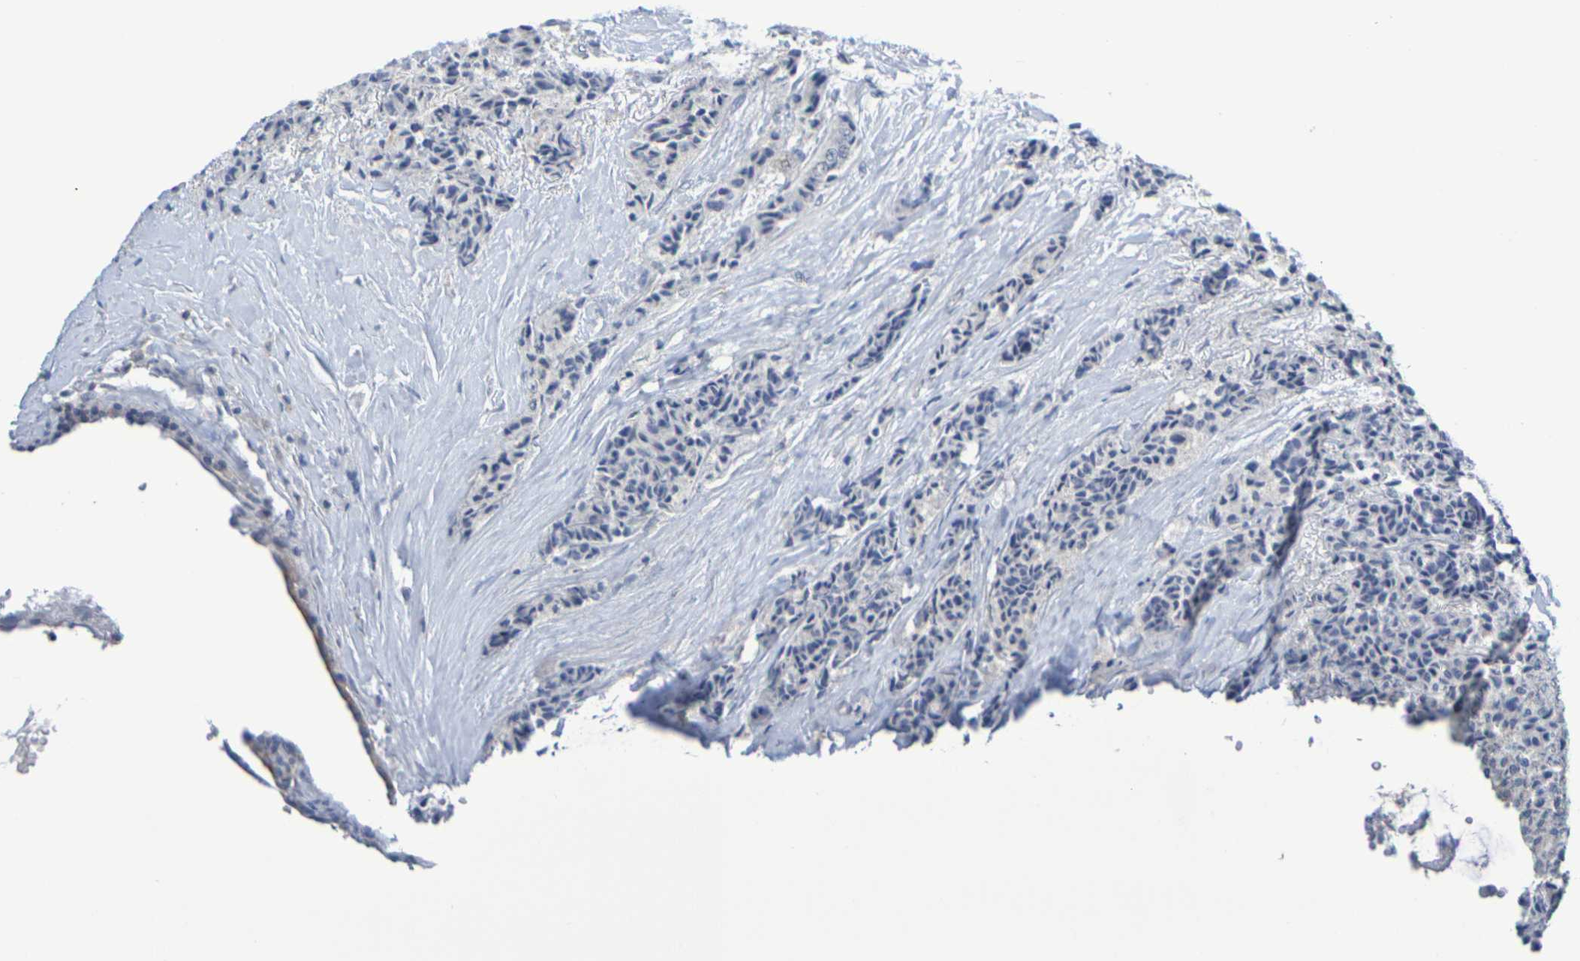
{"staining": {"intensity": "negative", "quantity": "none", "location": "none"}, "tissue": "carcinoid", "cell_type": "Tumor cells", "image_type": "cancer", "snomed": [{"axis": "morphology", "description": "Carcinoid, malignant, NOS"}, {"axis": "topography", "description": "Colon"}], "caption": "Protein analysis of carcinoid exhibits no significant positivity in tumor cells.", "gene": "CHRNB1", "patient": {"sex": "female", "age": 61}}